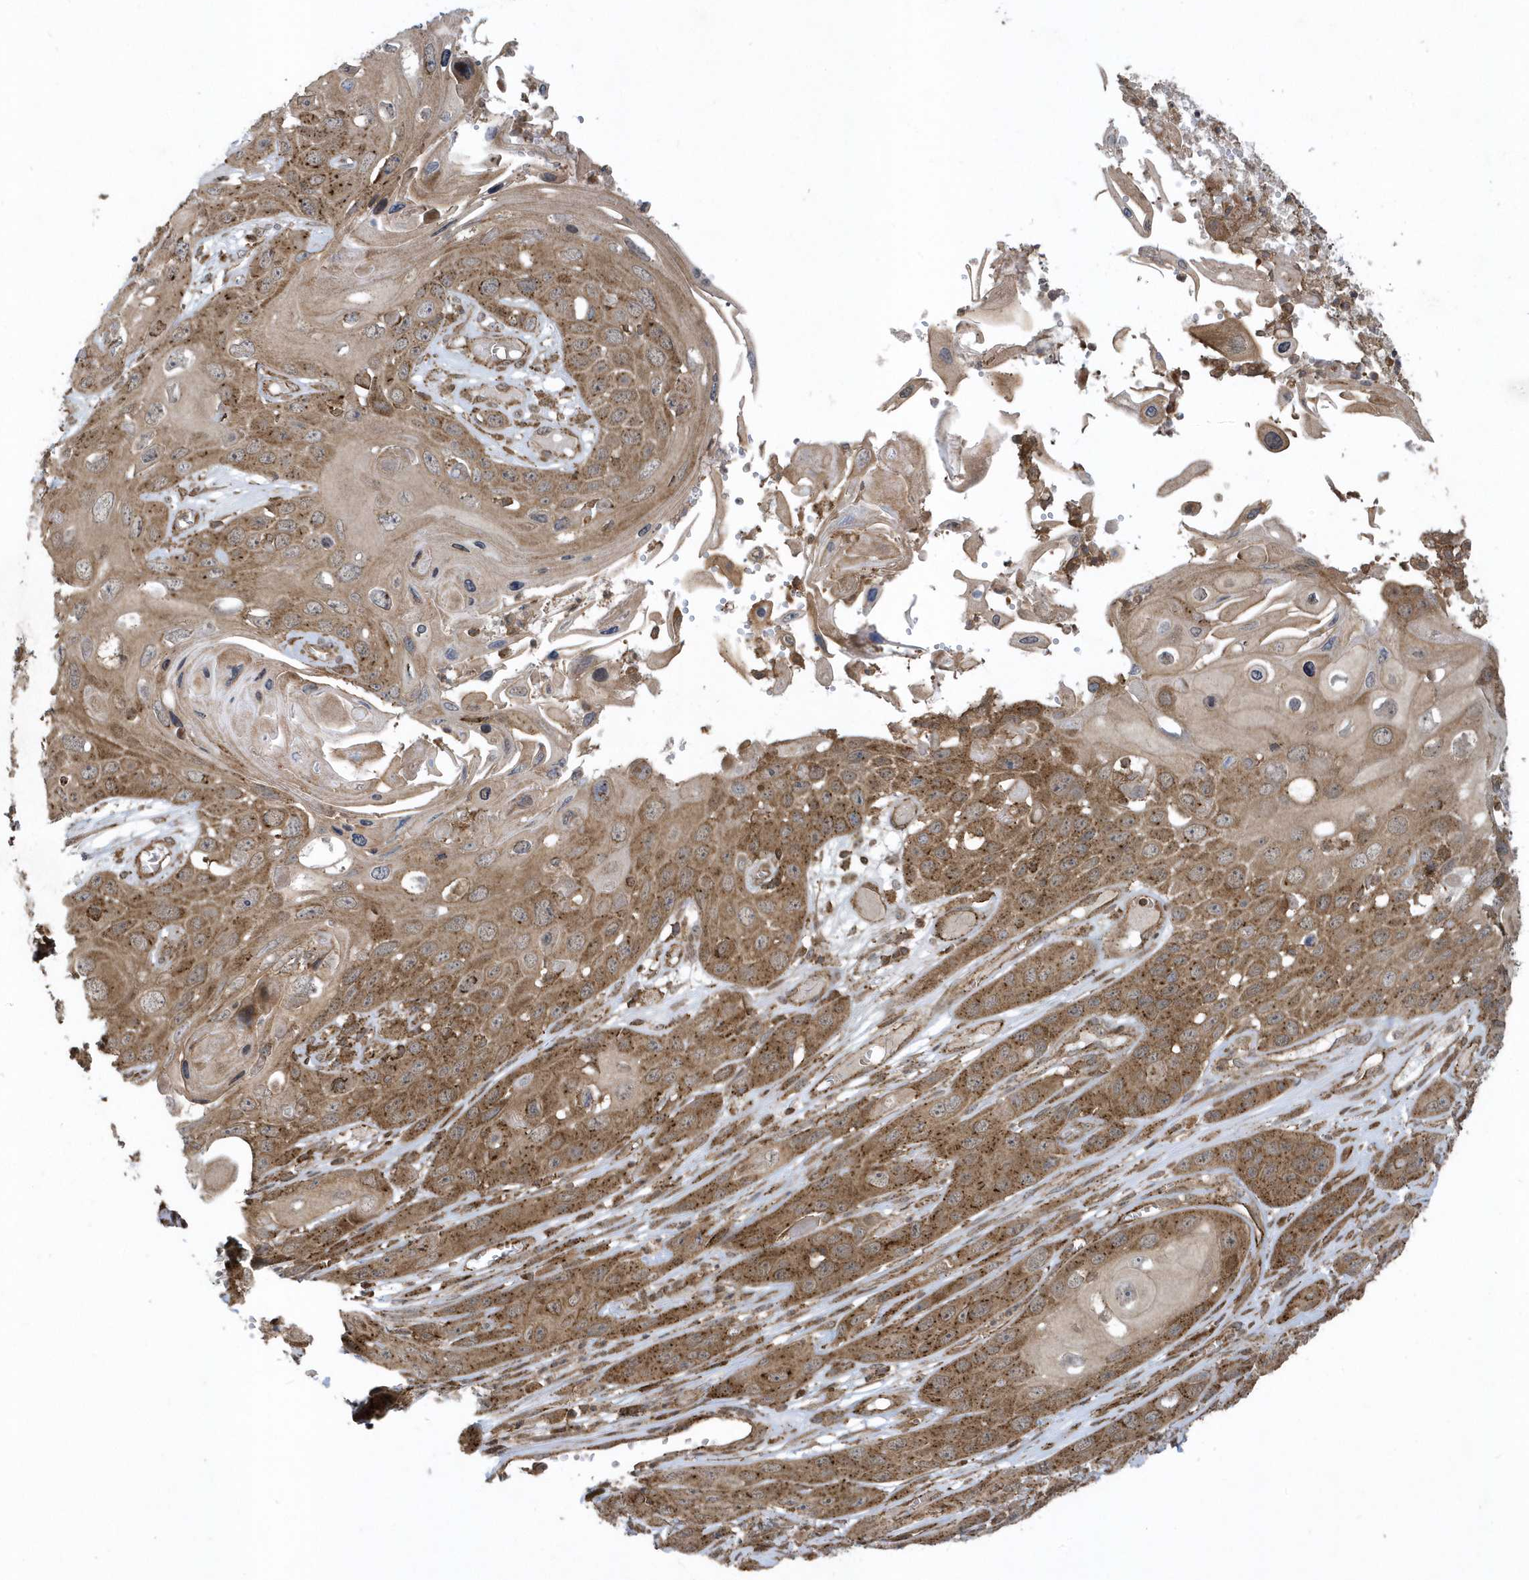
{"staining": {"intensity": "moderate", "quantity": ">75%", "location": "cytoplasmic/membranous"}, "tissue": "skin cancer", "cell_type": "Tumor cells", "image_type": "cancer", "snomed": [{"axis": "morphology", "description": "Squamous cell carcinoma, NOS"}, {"axis": "topography", "description": "Skin"}], "caption": "Human skin cancer (squamous cell carcinoma) stained with a brown dye demonstrates moderate cytoplasmic/membranous positive expression in approximately >75% of tumor cells.", "gene": "STAMBP", "patient": {"sex": "male", "age": 55}}